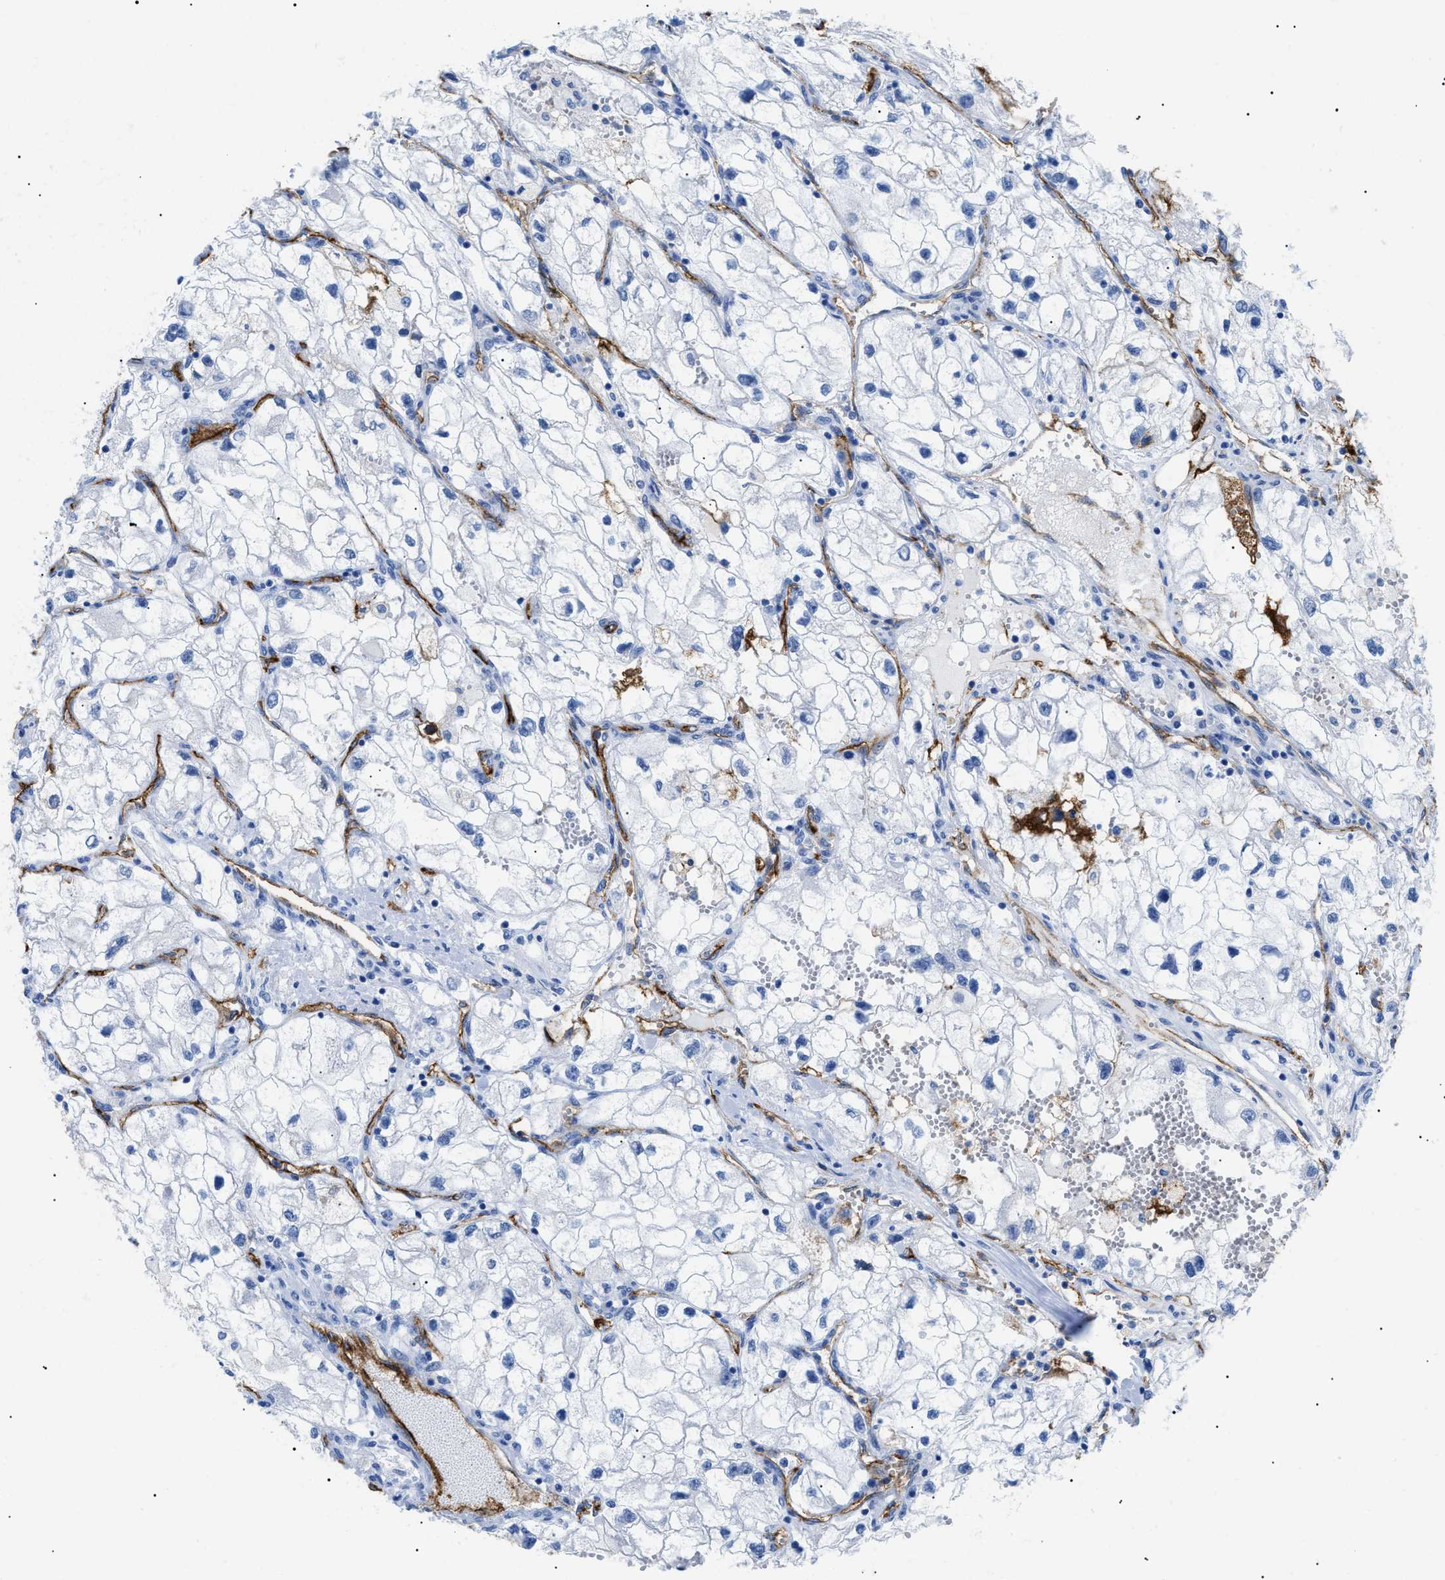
{"staining": {"intensity": "negative", "quantity": "none", "location": "none"}, "tissue": "renal cancer", "cell_type": "Tumor cells", "image_type": "cancer", "snomed": [{"axis": "morphology", "description": "Adenocarcinoma, NOS"}, {"axis": "topography", "description": "Kidney"}], "caption": "Image shows no protein staining in tumor cells of adenocarcinoma (renal) tissue.", "gene": "PODXL", "patient": {"sex": "female", "age": 70}}